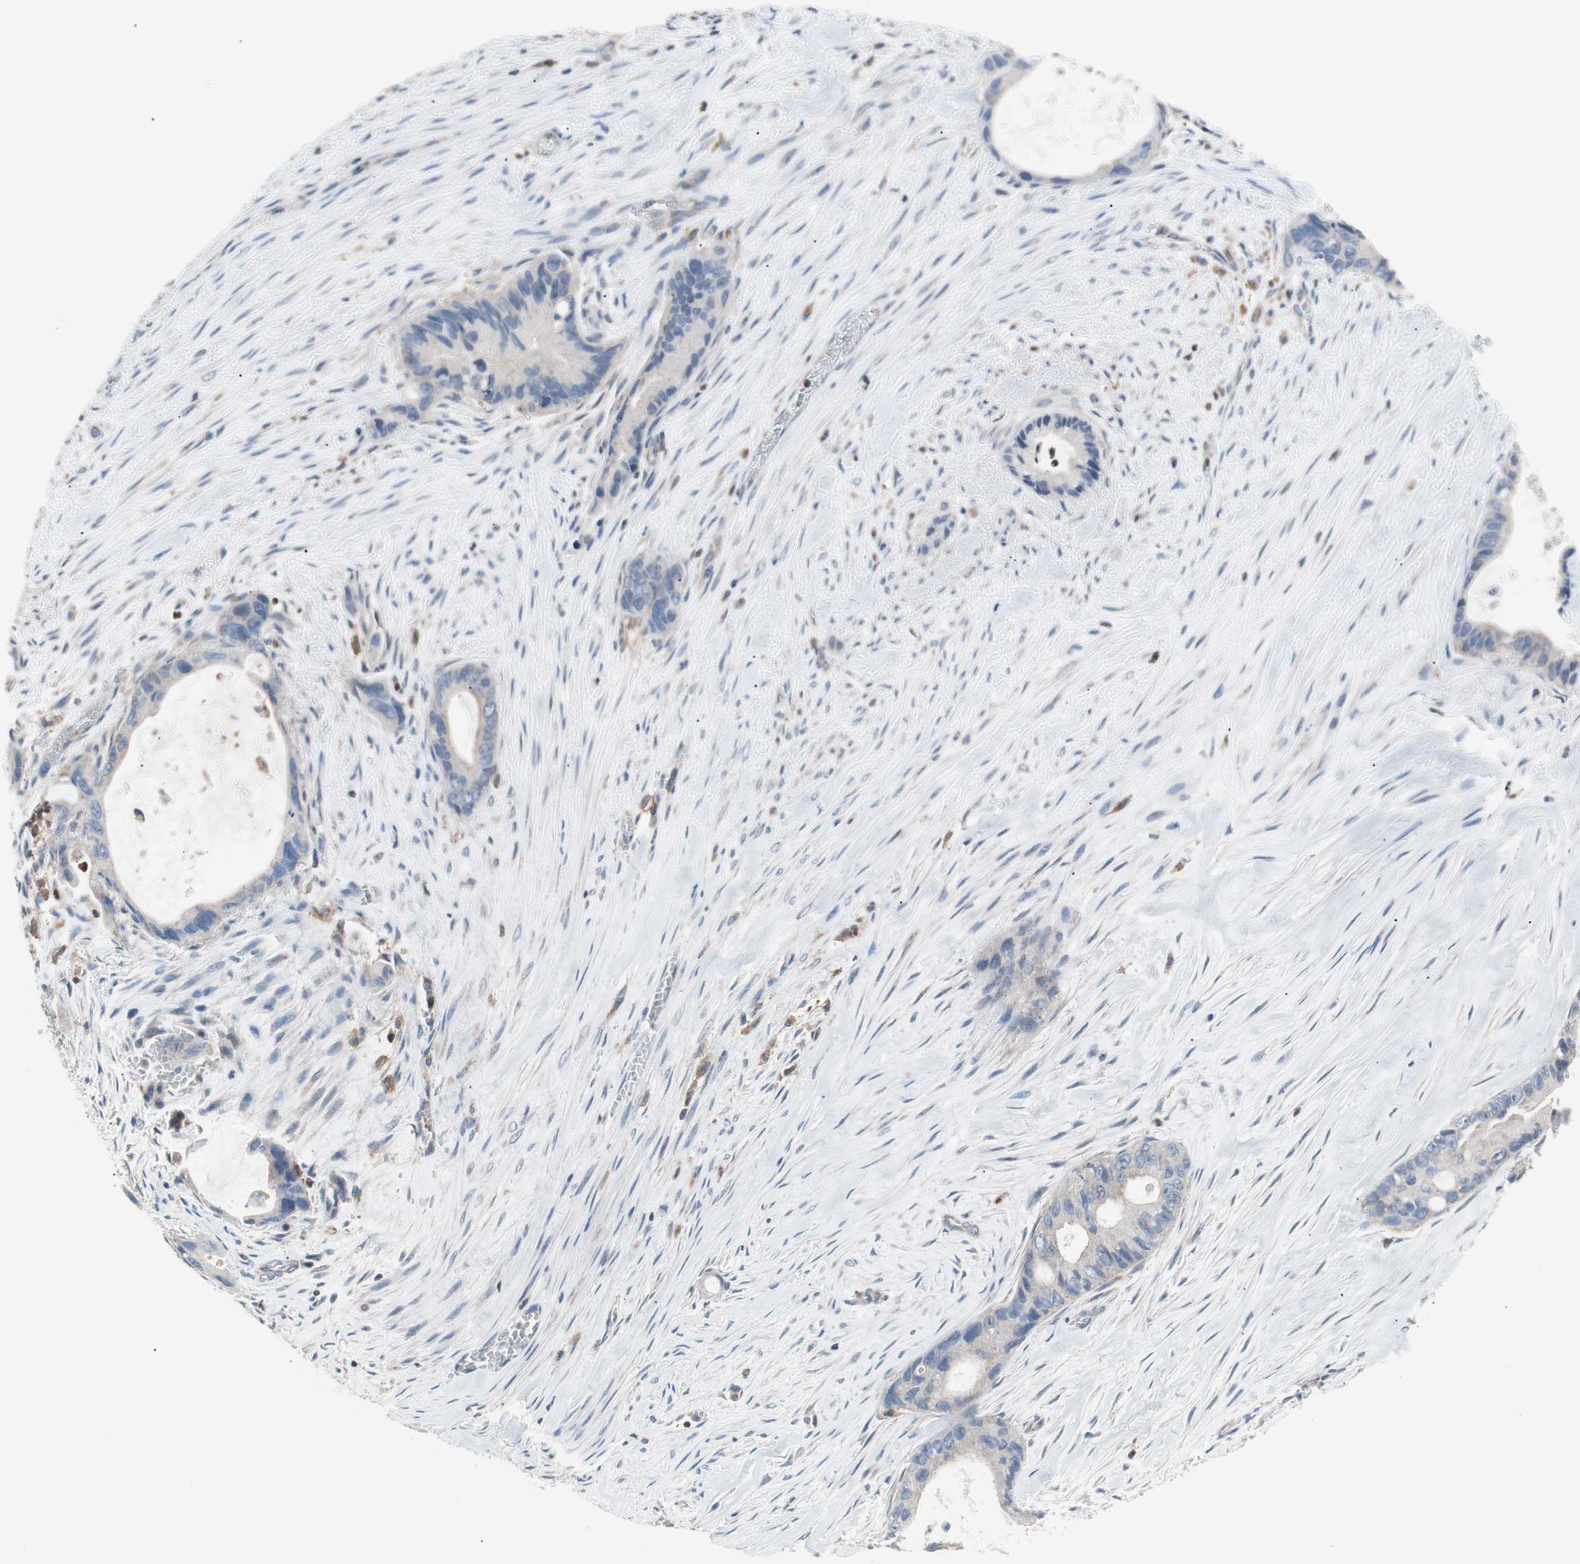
{"staining": {"intensity": "weak", "quantity": "25%-75%", "location": "cytoplasmic/membranous"}, "tissue": "liver cancer", "cell_type": "Tumor cells", "image_type": "cancer", "snomed": [{"axis": "morphology", "description": "Cholangiocarcinoma"}, {"axis": "topography", "description": "Liver"}], "caption": "Human liver cholangiocarcinoma stained with a protein marker exhibits weak staining in tumor cells.", "gene": "PIK3R1", "patient": {"sex": "female", "age": 55}}